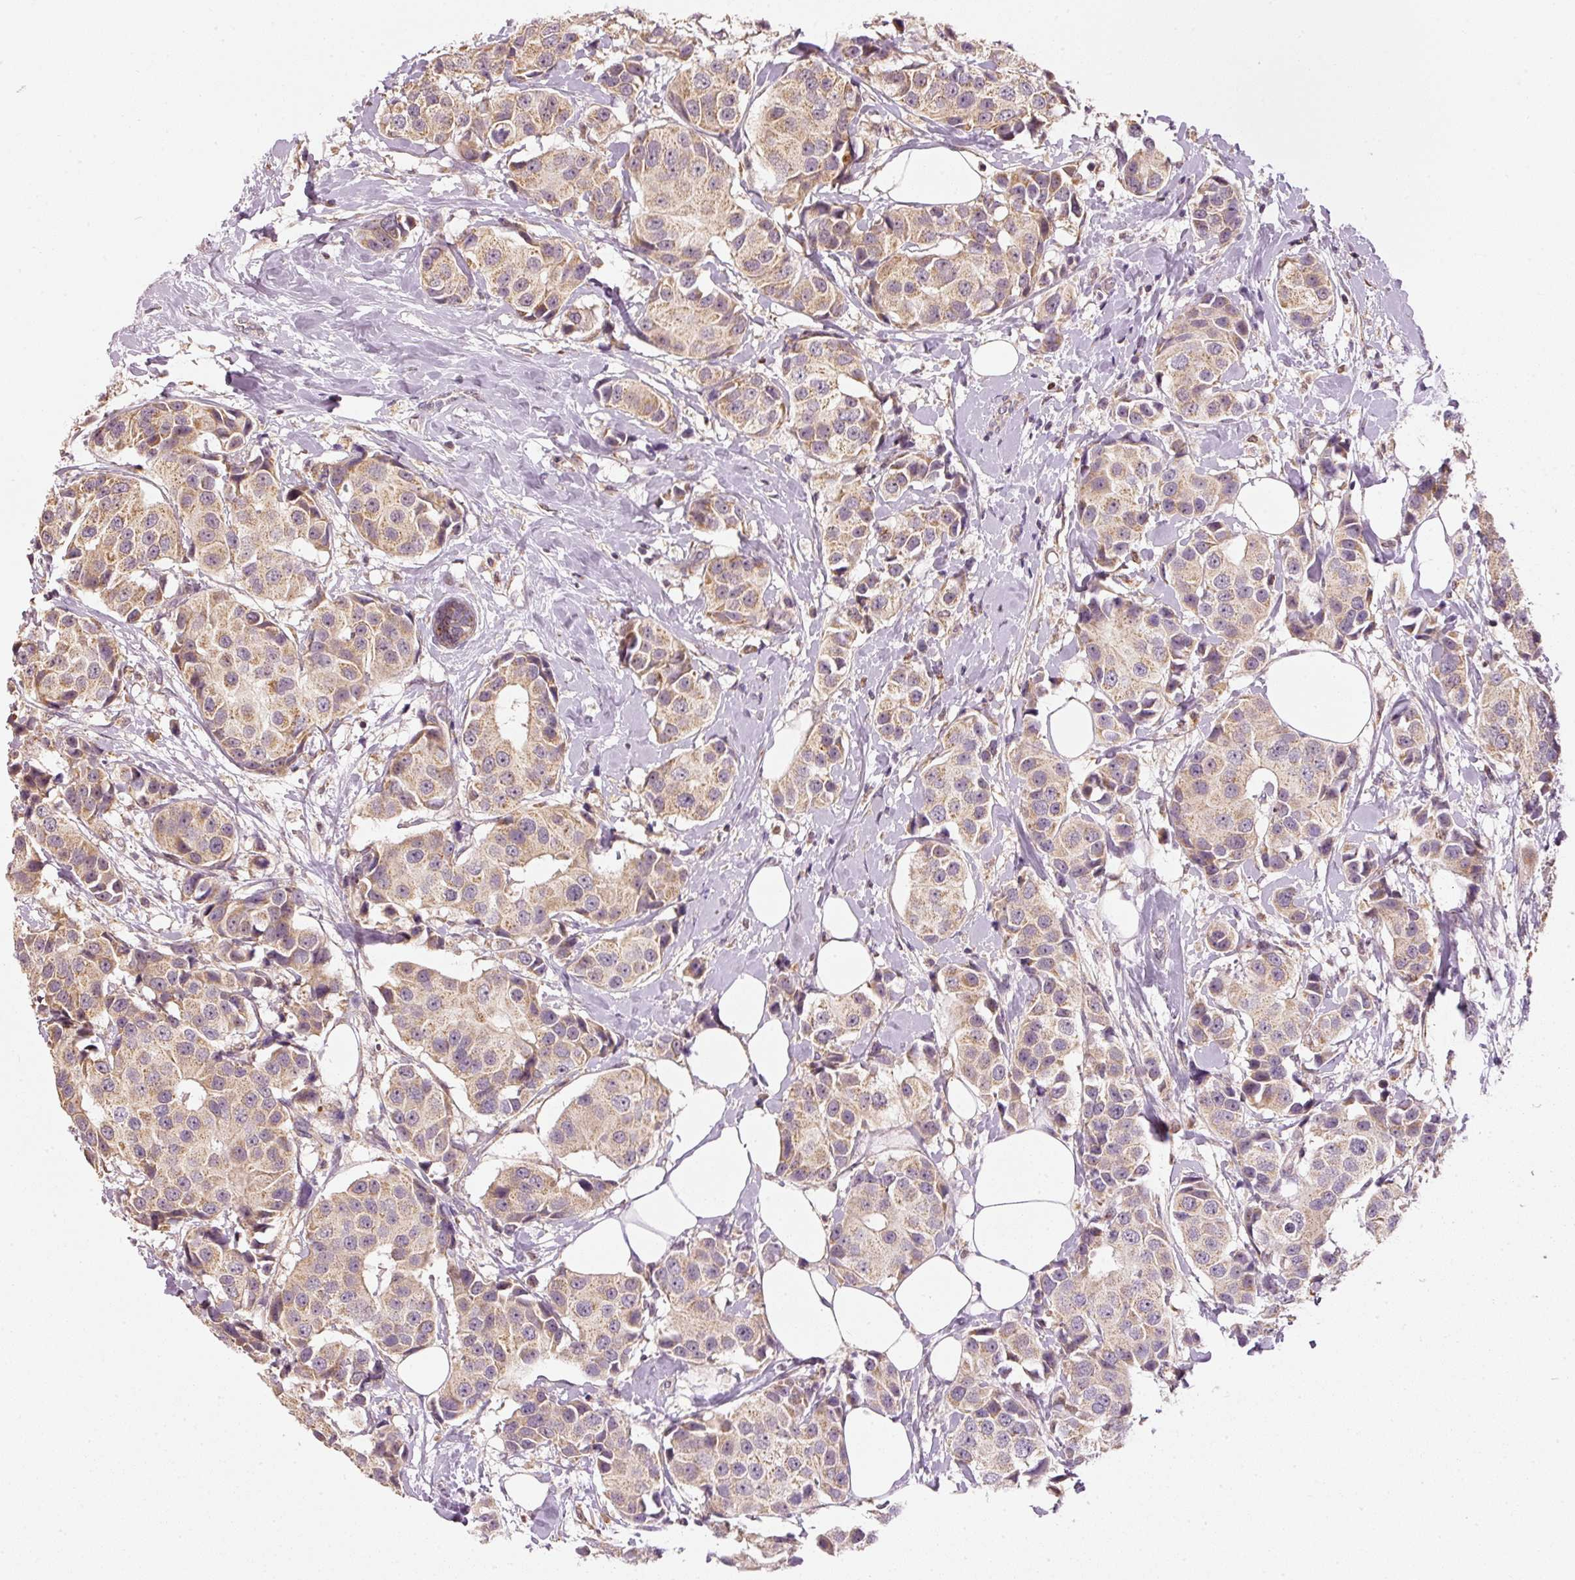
{"staining": {"intensity": "weak", "quantity": ">75%", "location": "cytoplasmic/membranous"}, "tissue": "breast cancer", "cell_type": "Tumor cells", "image_type": "cancer", "snomed": [{"axis": "morphology", "description": "Normal tissue, NOS"}, {"axis": "morphology", "description": "Duct carcinoma"}, {"axis": "topography", "description": "Breast"}], "caption": "Protein staining displays weak cytoplasmic/membranous expression in approximately >75% of tumor cells in intraductal carcinoma (breast).", "gene": "MTHFD1L", "patient": {"sex": "female", "age": 39}}